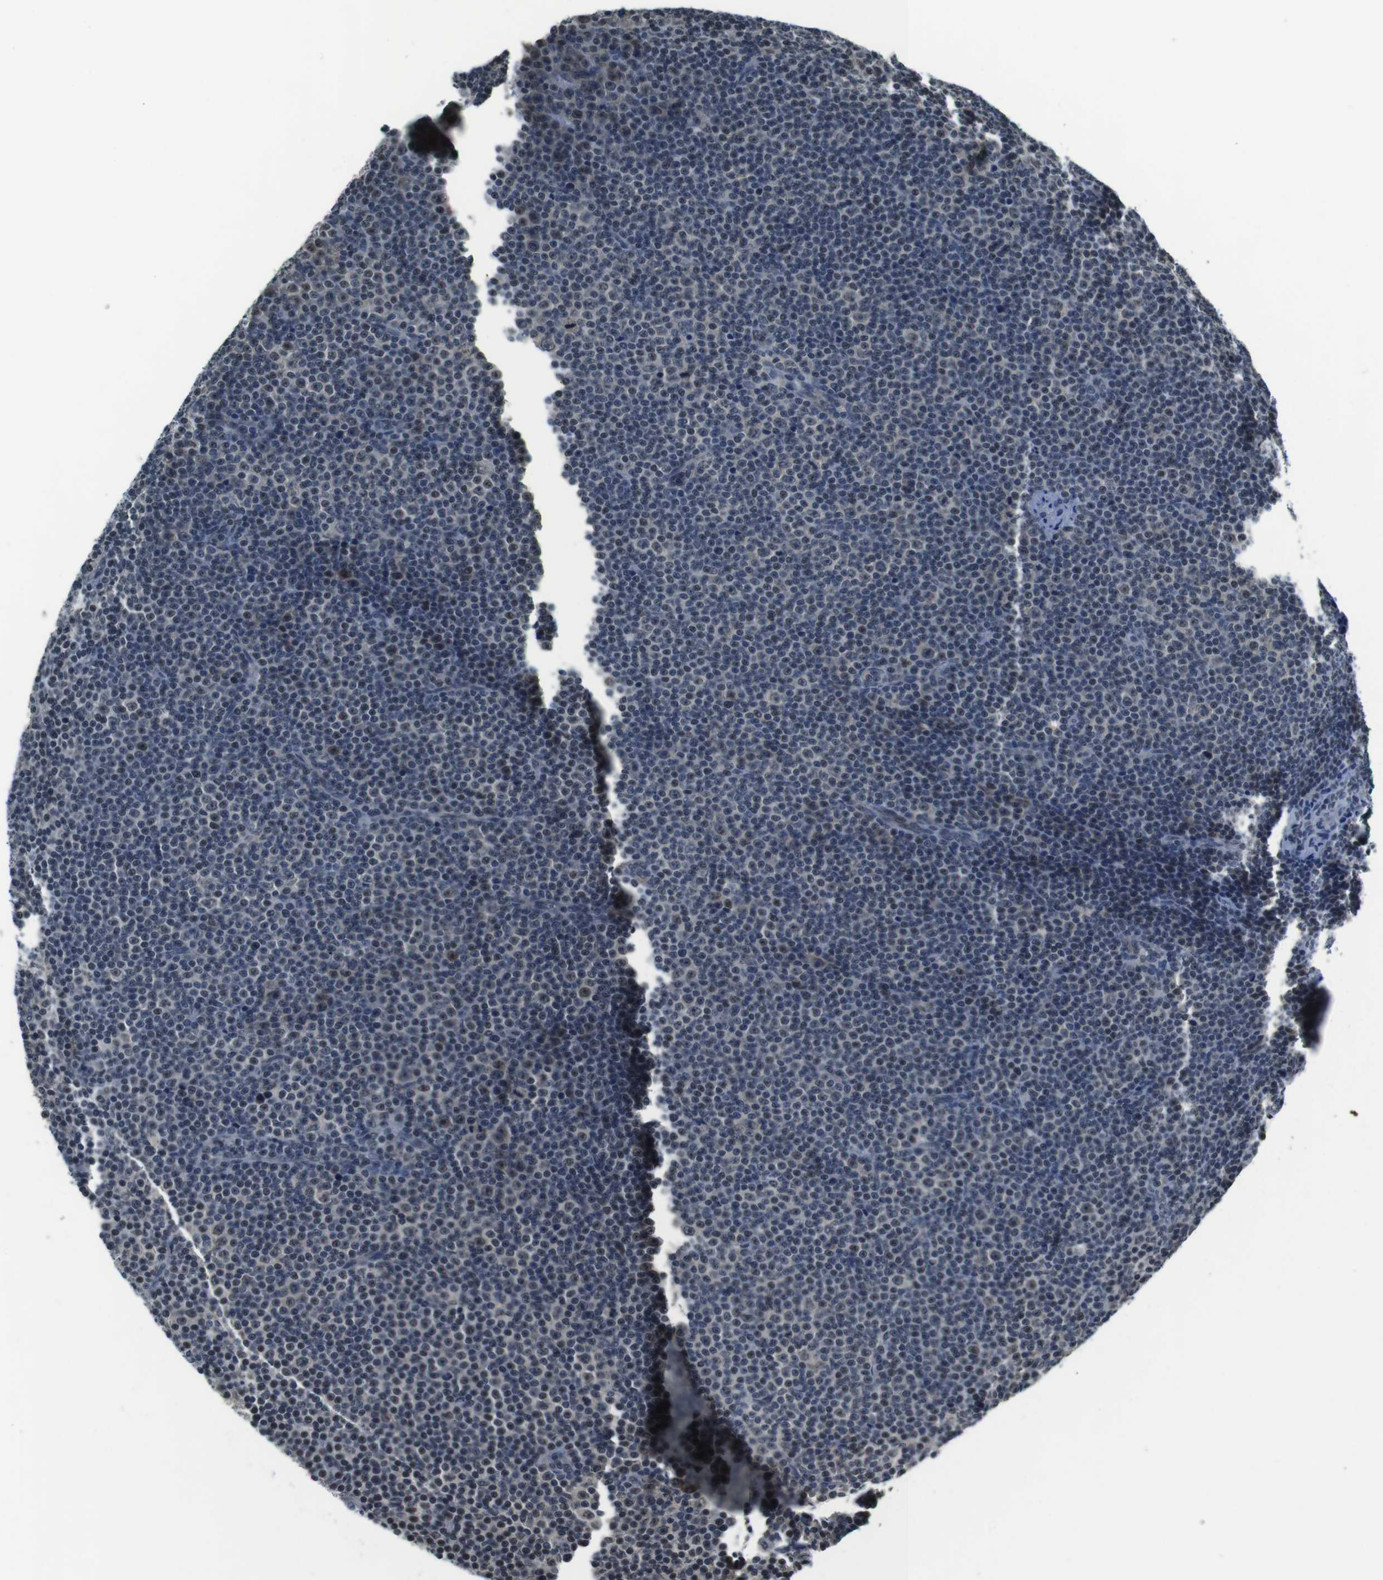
{"staining": {"intensity": "negative", "quantity": "none", "location": "none"}, "tissue": "lymphoma", "cell_type": "Tumor cells", "image_type": "cancer", "snomed": [{"axis": "morphology", "description": "Malignant lymphoma, non-Hodgkin's type, Low grade"}, {"axis": "topography", "description": "Lymph node"}], "caption": "This is a histopathology image of immunohistochemistry (IHC) staining of low-grade malignant lymphoma, non-Hodgkin's type, which shows no staining in tumor cells.", "gene": "NEK4", "patient": {"sex": "female", "age": 67}}